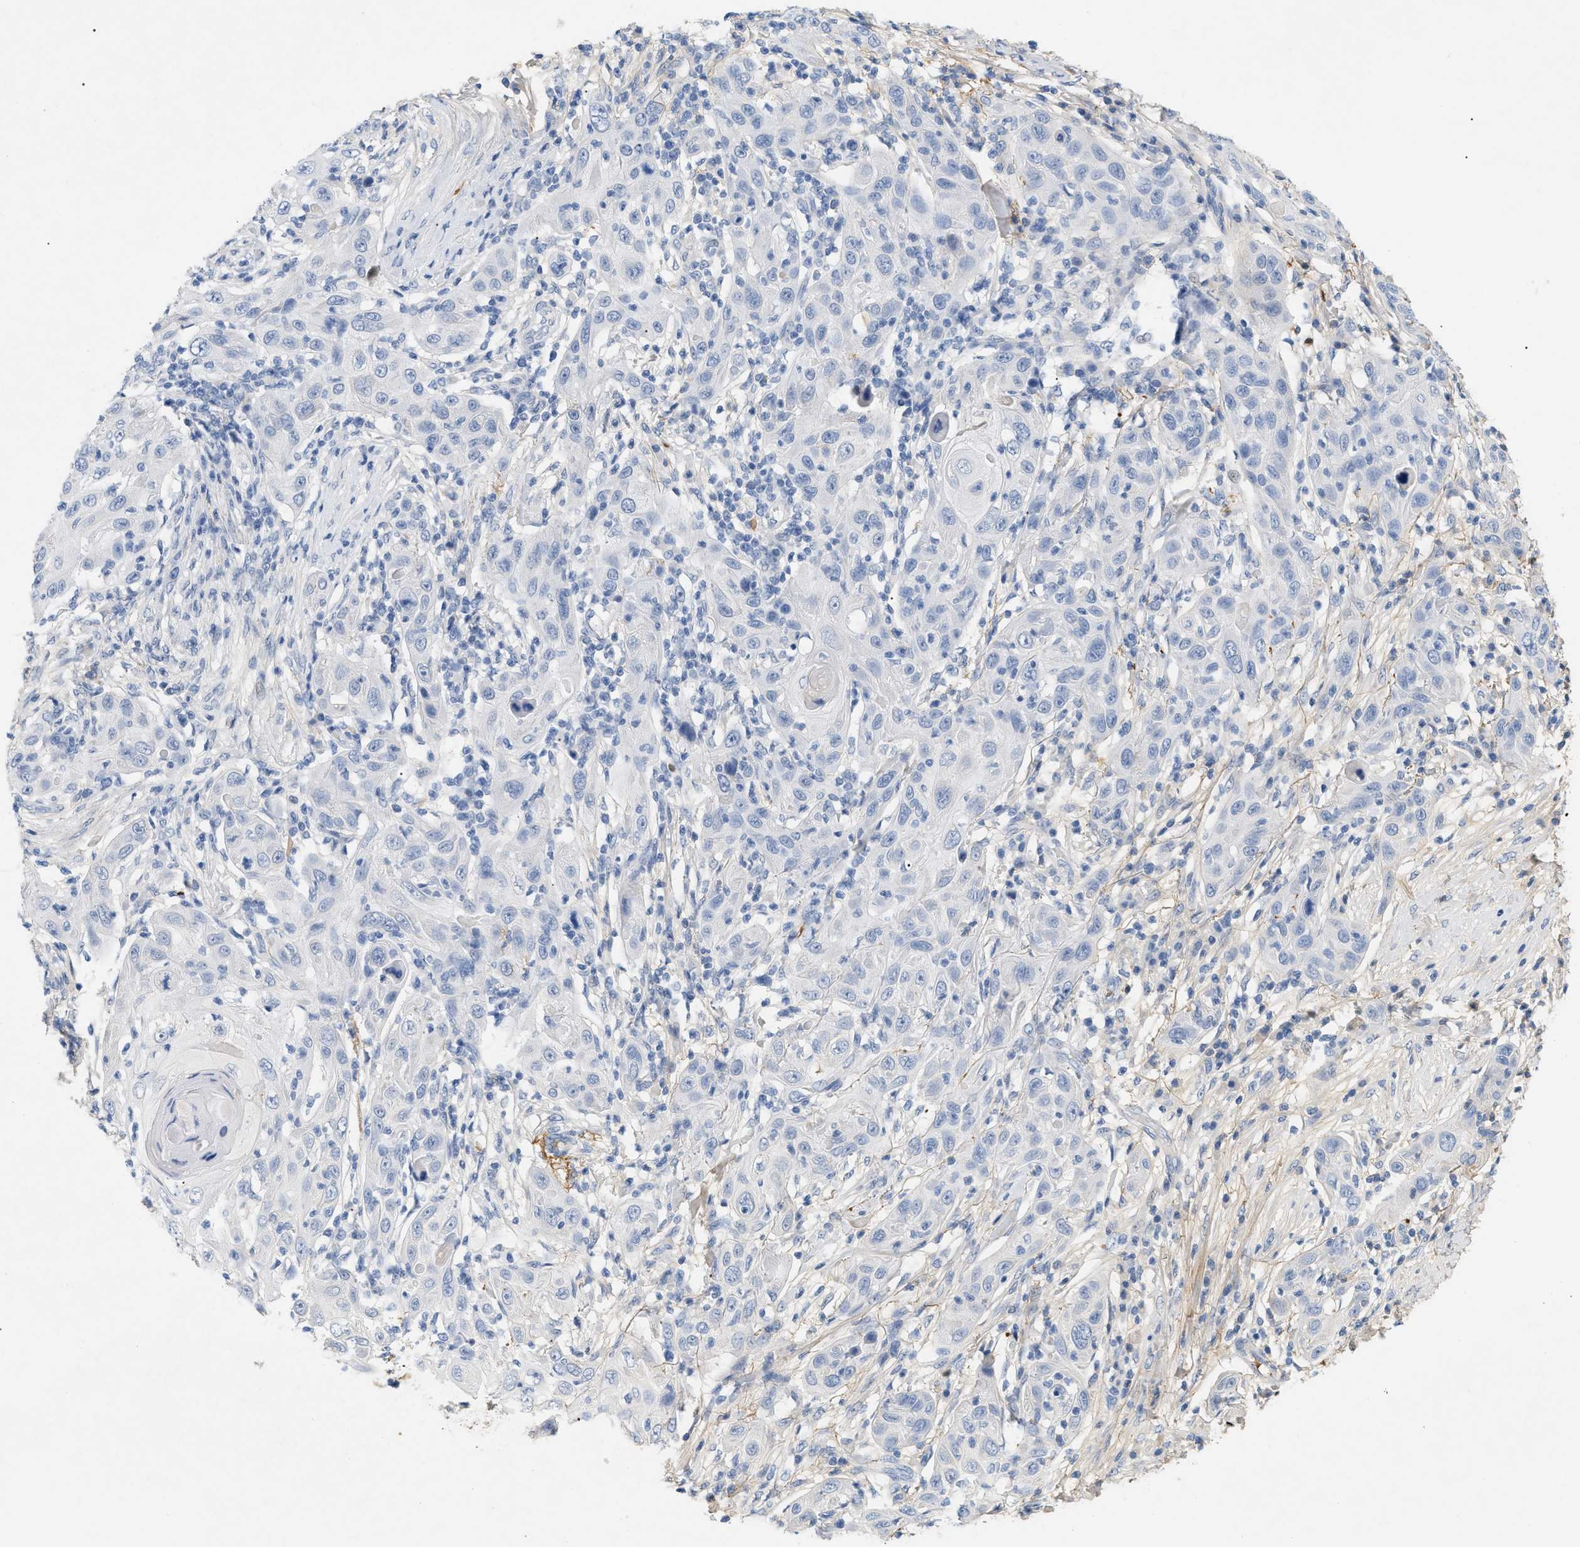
{"staining": {"intensity": "negative", "quantity": "none", "location": "none"}, "tissue": "skin cancer", "cell_type": "Tumor cells", "image_type": "cancer", "snomed": [{"axis": "morphology", "description": "Squamous cell carcinoma, NOS"}, {"axis": "topography", "description": "Skin"}], "caption": "This is an immunohistochemistry (IHC) image of skin squamous cell carcinoma. There is no staining in tumor cells.", "gene": "CFH", "patient": {"sex": "female", "age": 88}}